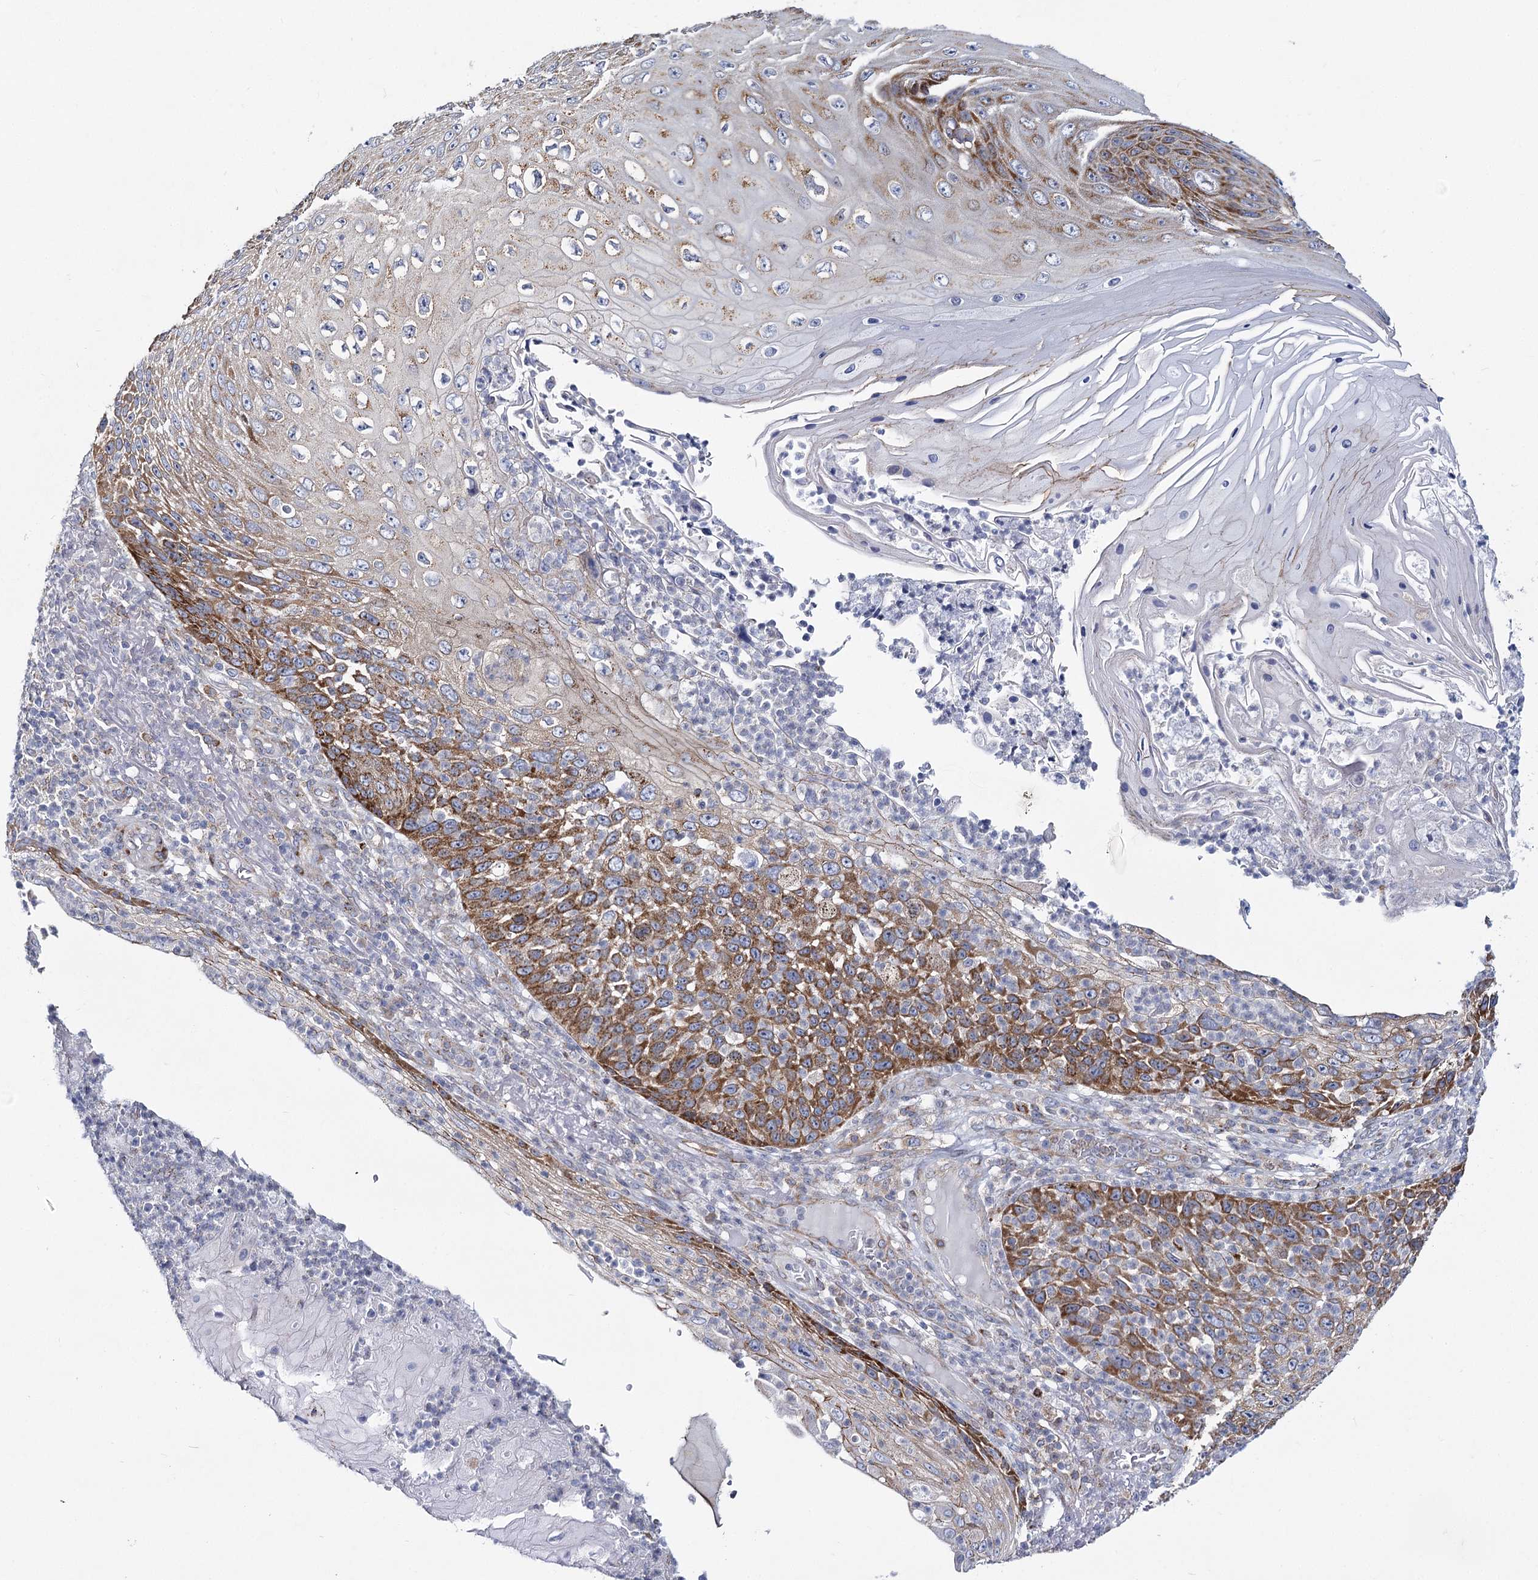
{"staining": {"intensity": "moderate", "quantity": ">75%", "location": "cytoplasmic/membranous"}, "tissue": "skin cancer", "cell_type": "Tumor cells", "image_type": "cancer", "snomed": [{"axis": "morphology", "description": "Squamous cell carcinoma, NOS"}, {"axis": "topography", "description": "Skin"}], "caption": "Tumor cells reveal moderate cytoplasmic/membranous staining in approximately >75% of cells in squamous cell carcinoma (skin).", "gene": "THUMPD3", "patient": {"sex": "female", "age": 88}}